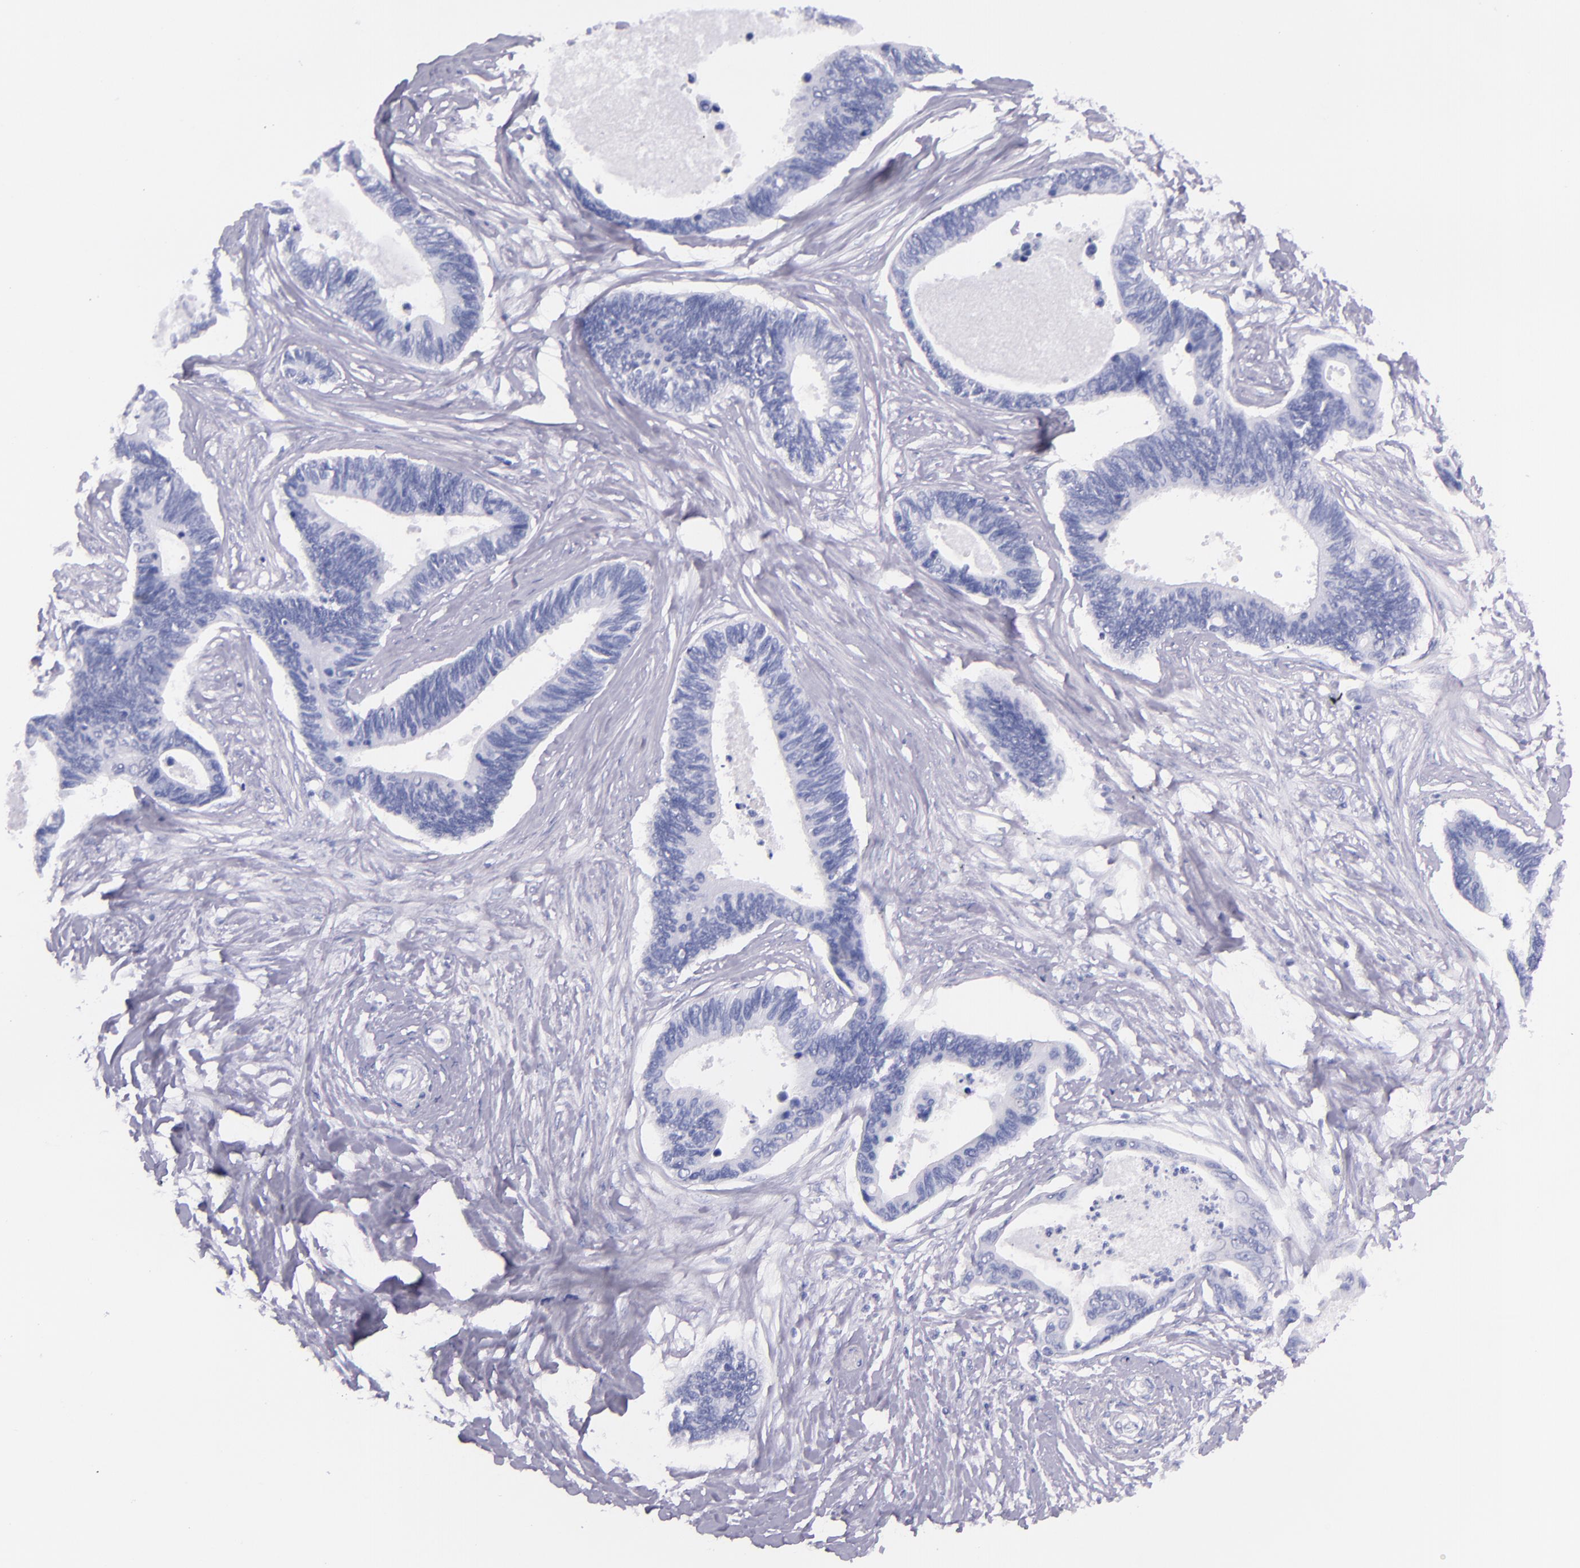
{"staining": {"intensity": "negative", "quantity": "none", "location": "none"}, "tissue": "pancreatic cancer", "cell_type": "Tumor cells", "image_type": "cancer", "snomed": [{"axis": "morphology", "description": "Adenocarcinoma, NOS"}, {"axis": "topography", "description": "Pancreas"}], "caption": "High magnification brightfield microscopy of adenocarcinoma (pancreatic) stained with DAB (3,3'-diaminobenzidine) (brown) and counterstained with hematoxylin (blue): tumor cells show no significant staining.", "gene": "SFTPB", "patient": {"sex": "female", "age": 70}}